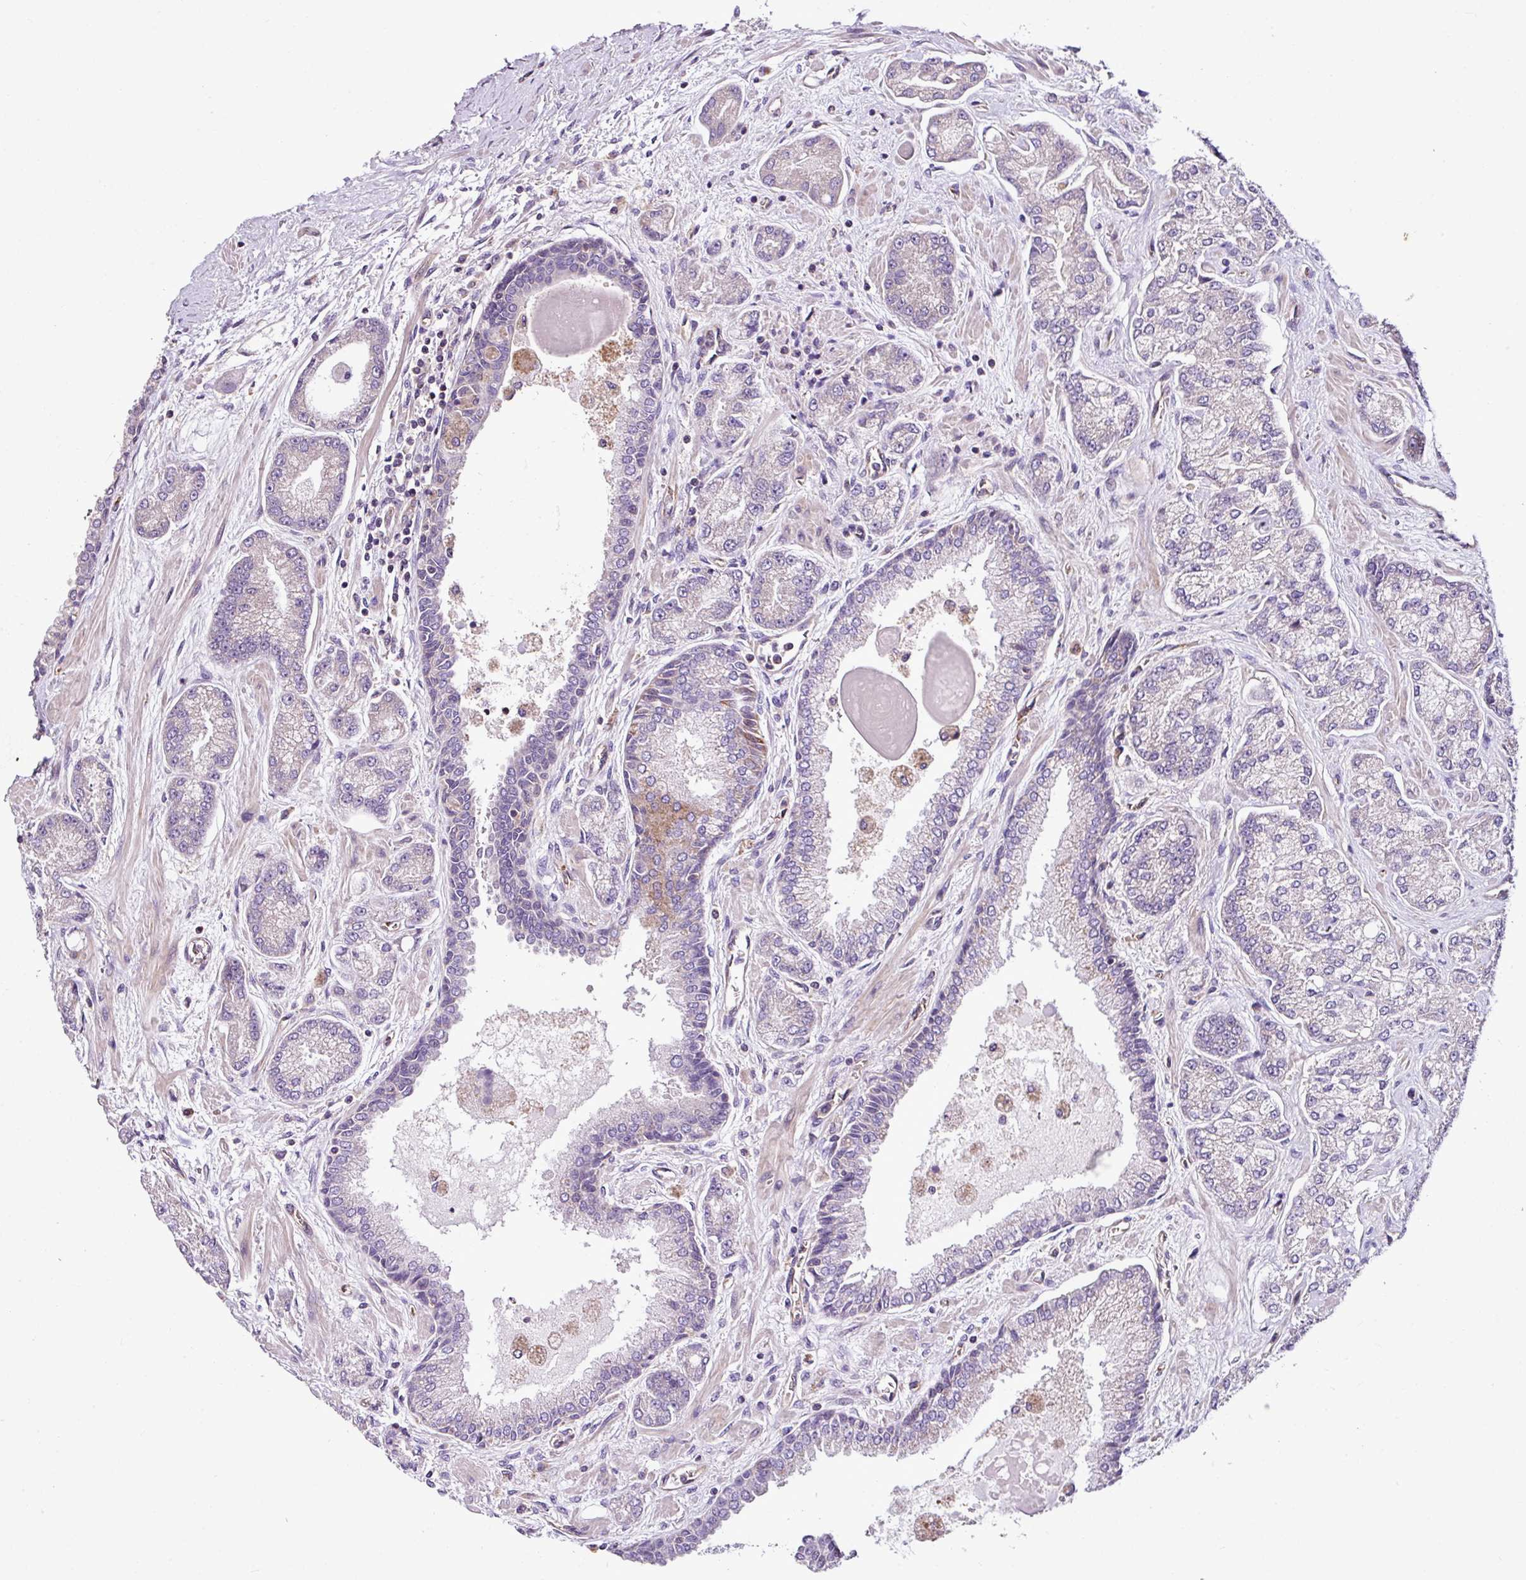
{"staining": {"intensity": "negative", "quantity": "none", "location": "none"}, "tissue": "prostate cancer", "cell_type": "Tumor cells", "image_type": "cancer", "snomed": [{"axis": "morphology", "description": "Adenocarcinoma, High grade"}, {"axis": "topography", "description": "Prostate"}], "caption": "This is an immunohistochemistry (IHC) micrograph of prostate cancer (adenocarcinoma (high-grade)). There is no positivity in tumor cells.", "gene": "ZNF106", "patient": {"sex": "male", "age": 68}}